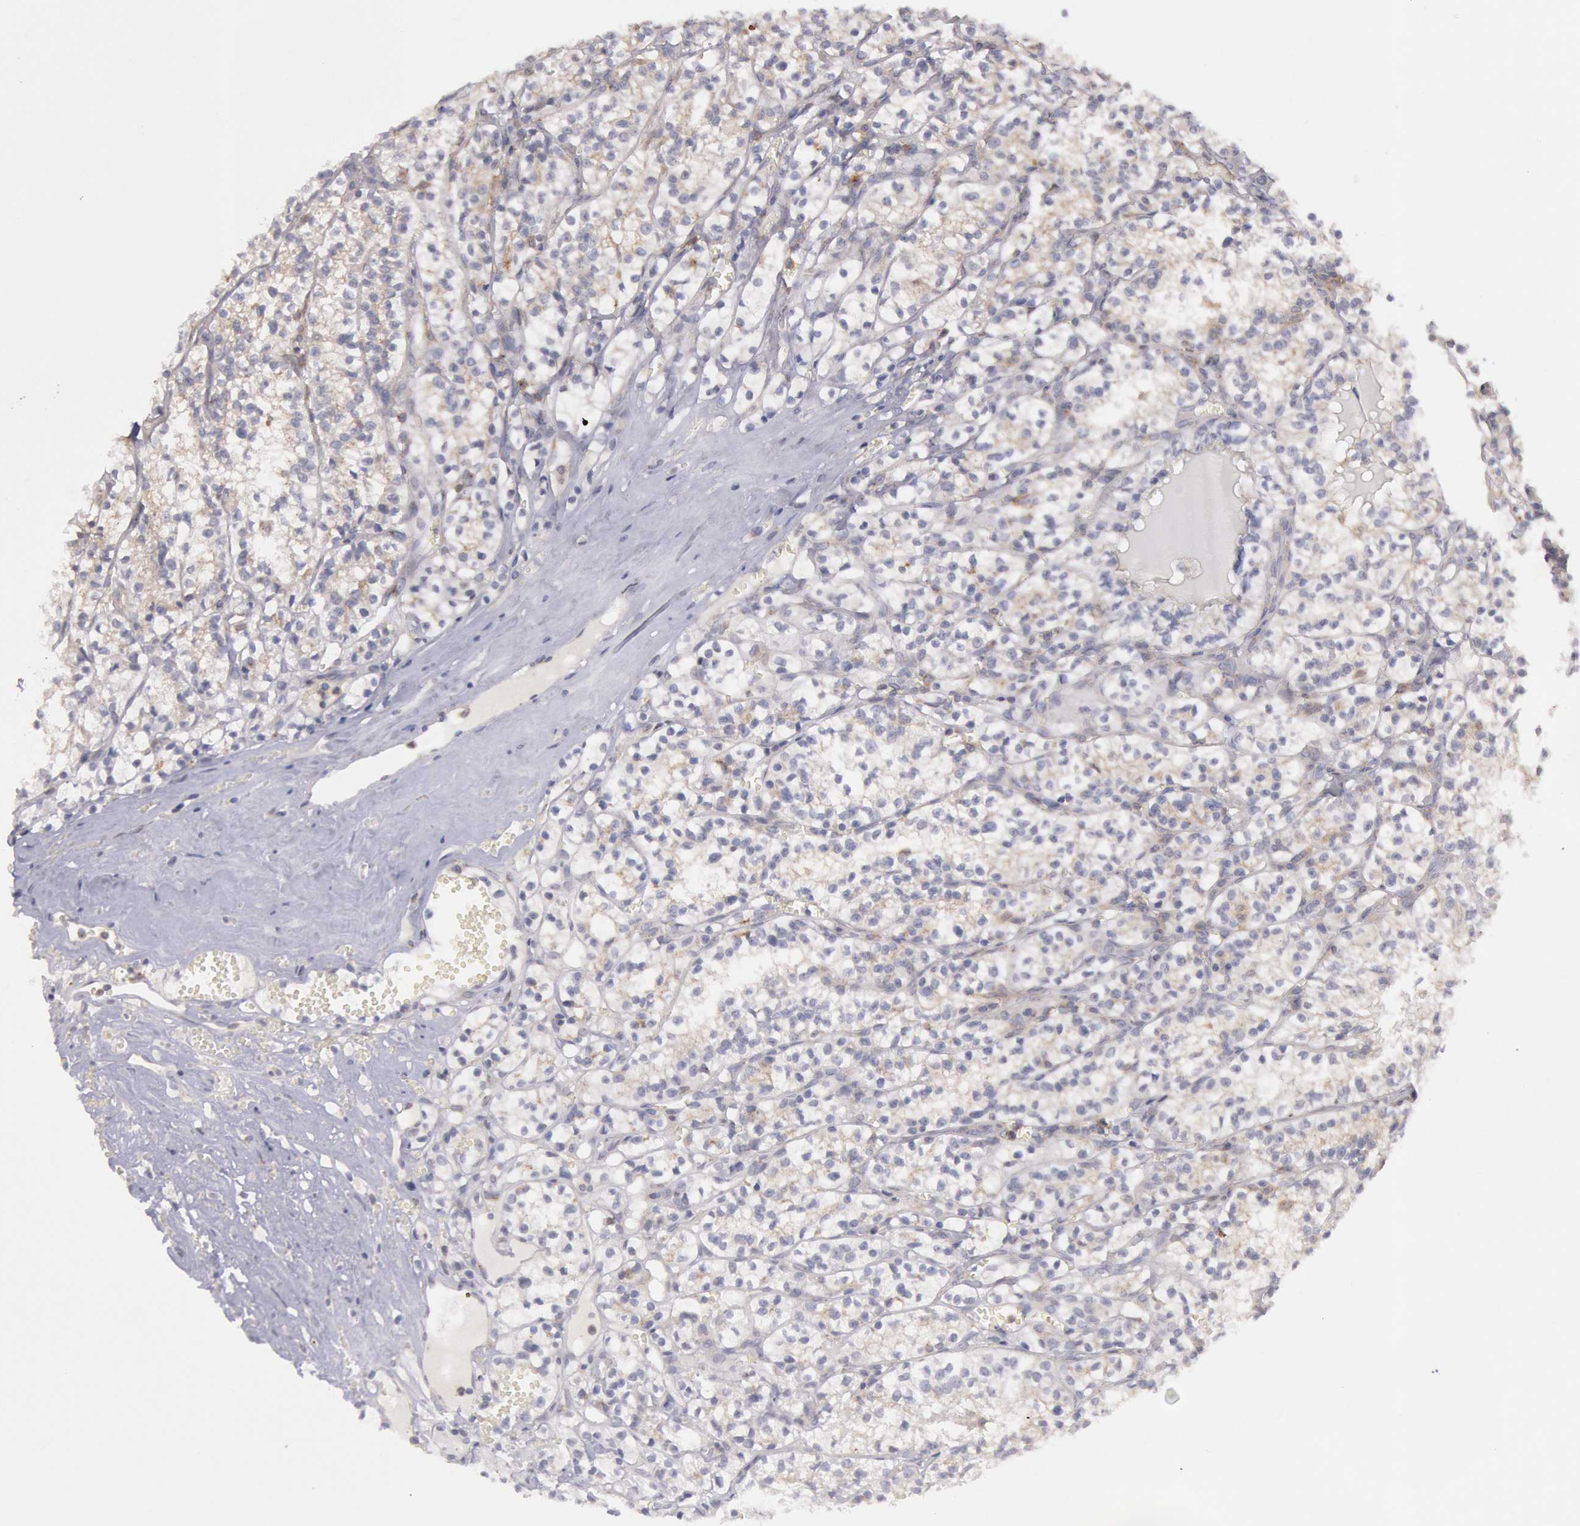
{"staining": {"intensity": "weak", "quantity": "25%-75%", "location": "cytoplasmic/membranous"}, "tissue": "renal cancer", "cell_type": "Tumor cells", "image_type": "cancer", "snomed": [{"axis": "morphology", "description": "Adenocarcinoma, NOS"}, {"axis": "topography", "description": "Kidney"}], "caption": "Protein analysis of renal cancer (adenocarcinoma) tissue displays weak cytoplasmic/membranous staining in approximately 25%-75% of tumor cells.", "gene": "PLA2G6", "patient": {"sex": "male", "age": 61}}